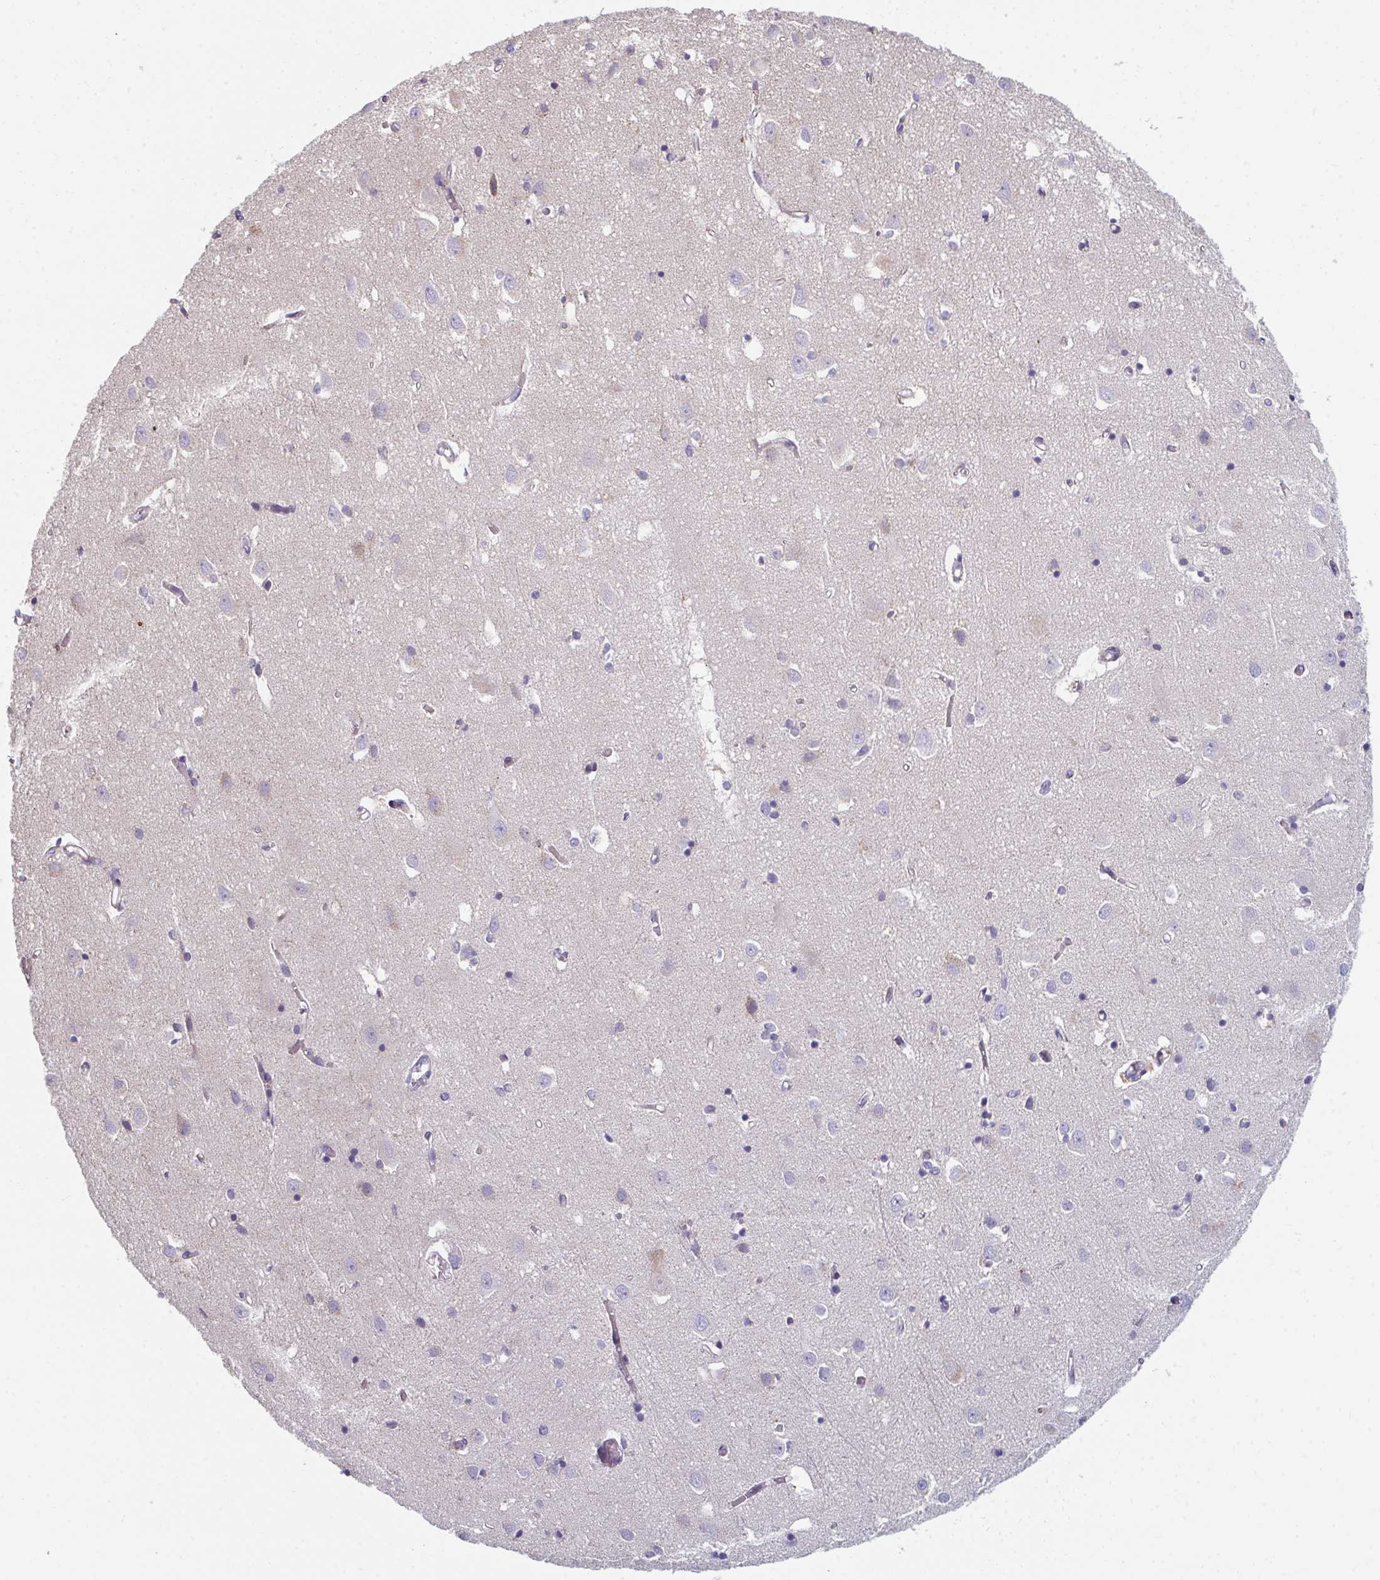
{"staining": {"intensity": "negative", "quantity": "none", "location": "none"}, "tissue": "cerebral cortex", "cell_type": "Endothelial cells", "image_type": "normal", "snomed": [{"axis": "morphology", "description": "Normal tissue, NOS"}, {"axis": "topography", "description": "Cerebral cortex"}], "caption": "Normal cerebral cortex was stained to show a protein in brown. There is no significant expression in endothelial cells. Nuclei are stained in blue.", "gene": "EIF1AD", "patient": {"sex": "male", "age": 70}}